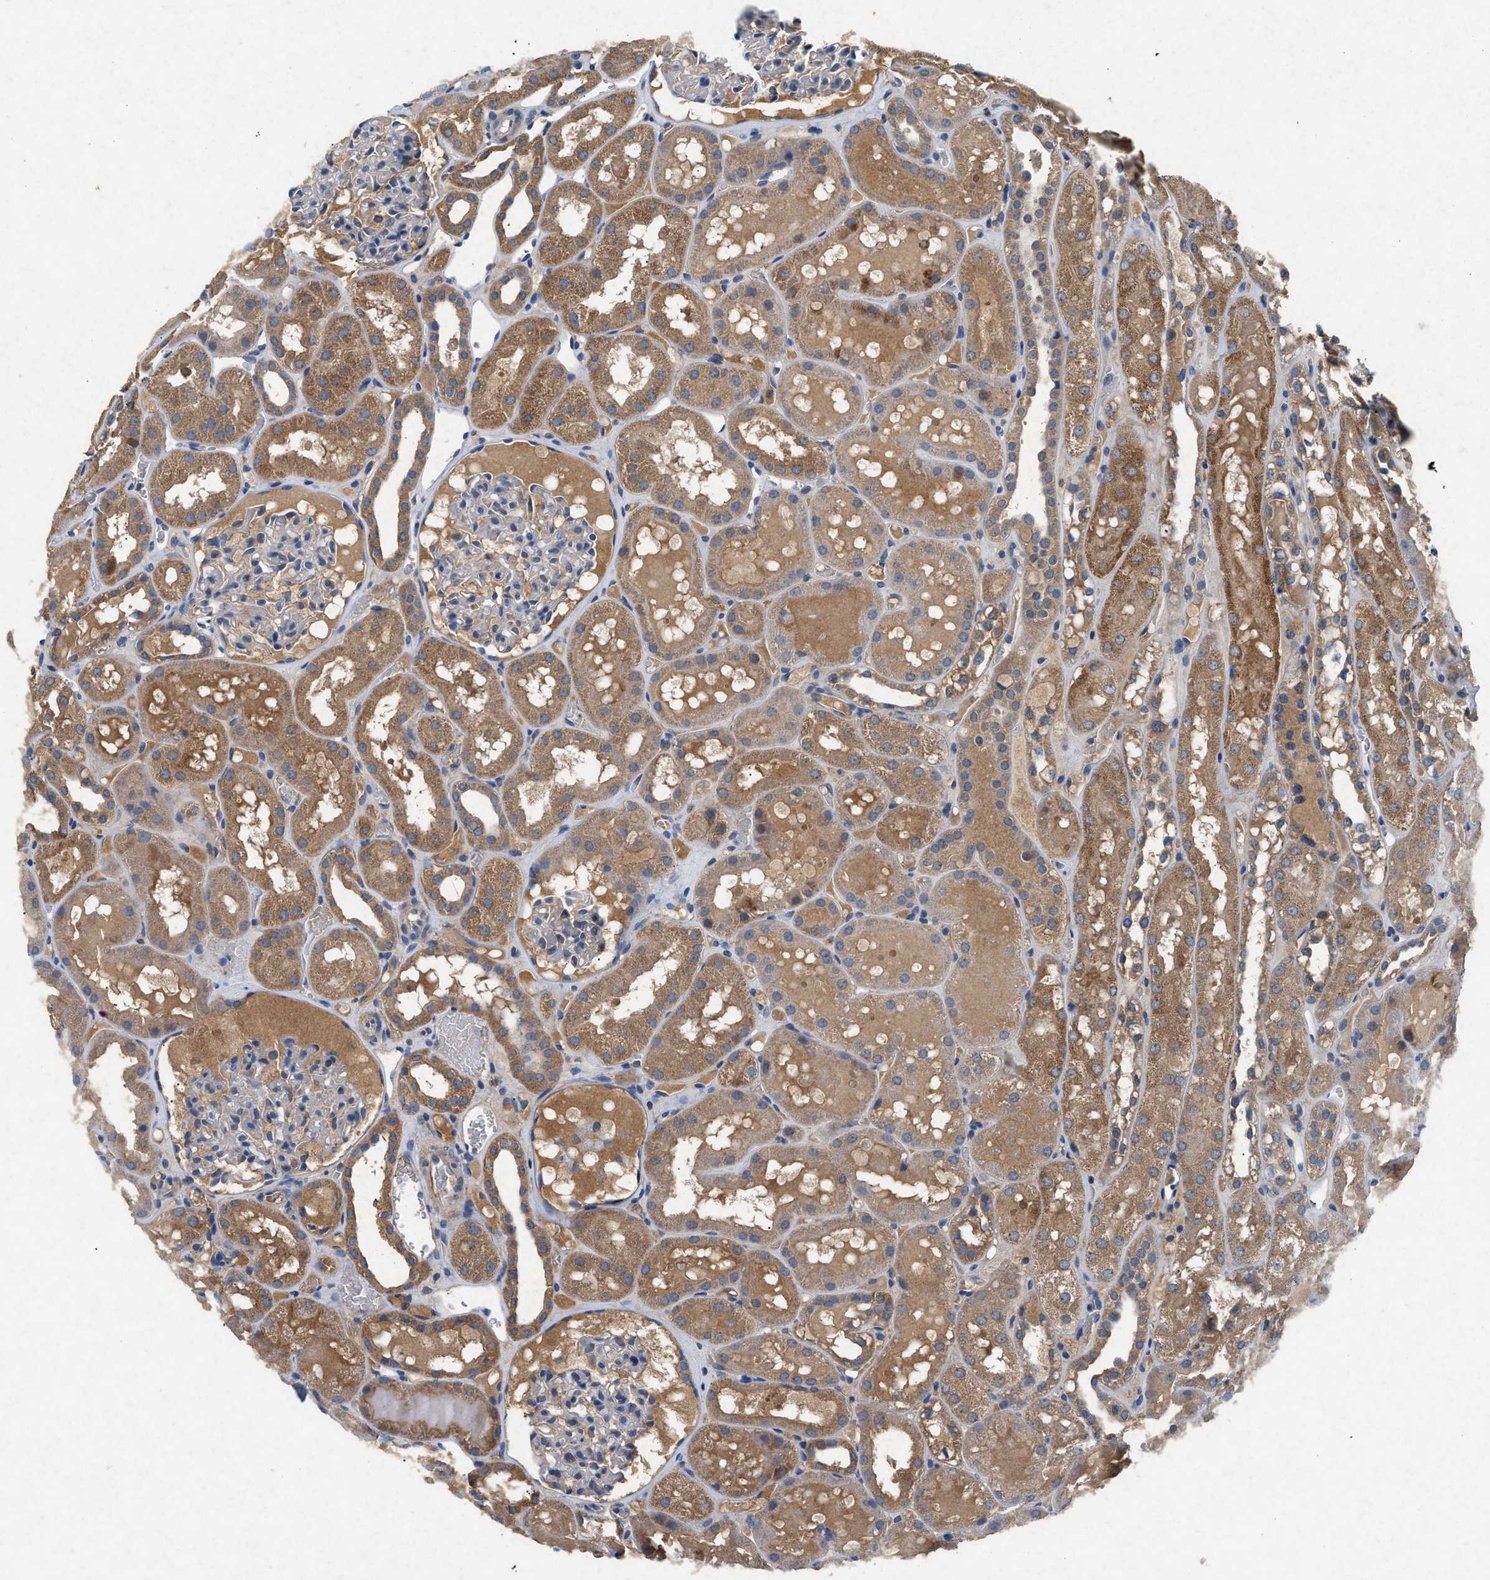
{"staining": {"intensity": "weak", "quantity": "<25%", "location": "cytoplasmic/membranous"}, "tissue": "kidney", "cell_type": "Cells in glomeruli", "image_type": "normal", "snomed": [{"axis": "morphology", "description": "Normal tissue, NOS"}, {"axis": "topography", "description": "Kidney"}, {"axis": "topography", "description": "Urinary bladder"}], "caption": "IHC histopathology image of normal kidney: human kidney stained with DAB (3,3'-diaminobenzidine) shows no significant protein expression in cells in glomeruli. The staining is performed using DAB (3,3'-diaminobenzidine) brown chromogen with nuclei counter-stained in using hematoxylin.", "gene": "CDK15", "patient": {"sex": "male", "age": 16}}